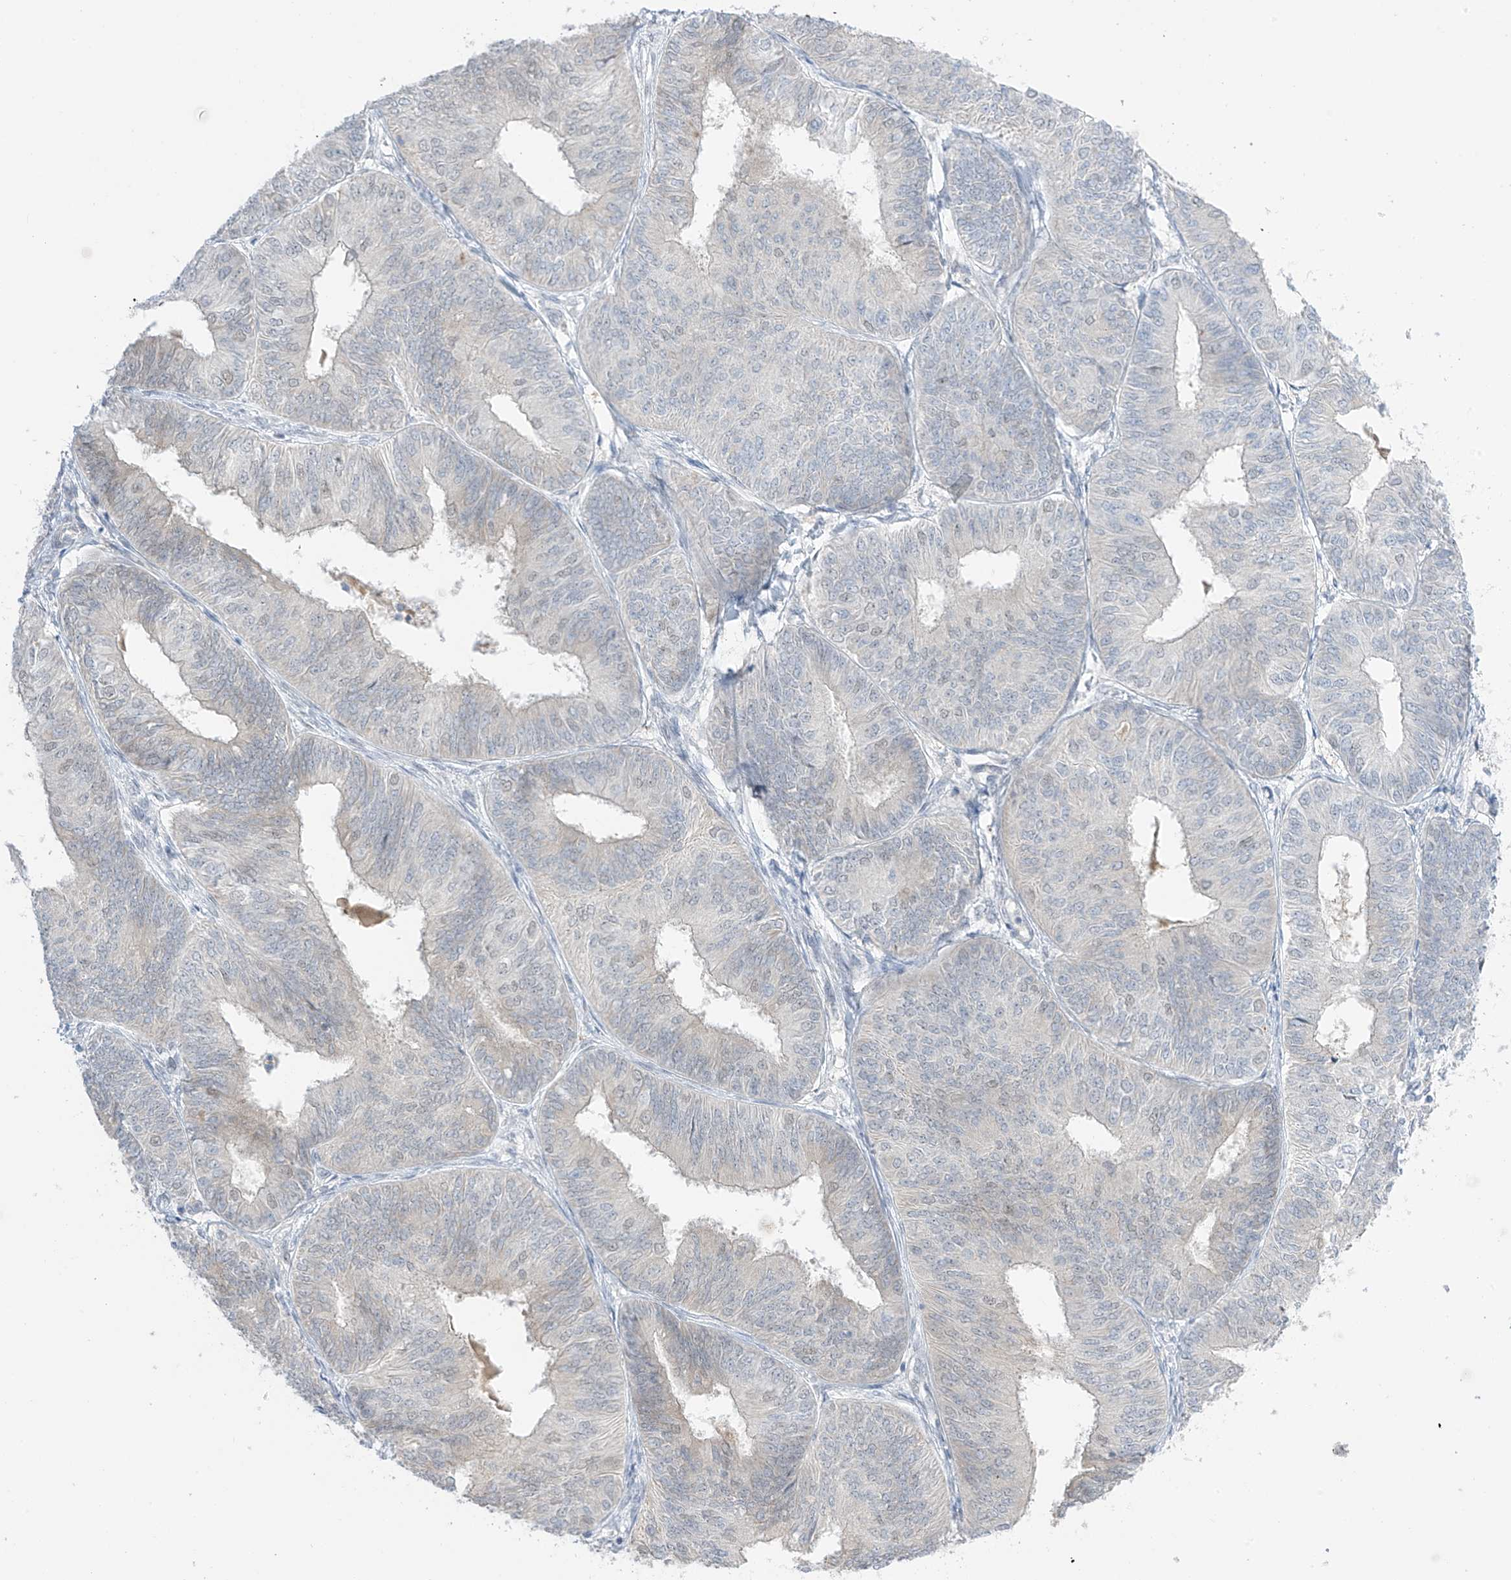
{"staining": {"intensity": "negative", "quantity": "none", "location": "none"}, "tissue": "endometrial cancer", "cell_type": "Tumor cells", "image_type": "cancer", "snomed": [{"axis": "morphology", "description": "Adenocarcinoma, NOS"}, {"axis": "topography", "description": "Endometrium"}], "caption": "This photomicrograph is of adenocarcinoma (endometrial) stained with immunohistochemistry (IHC) to label a protein in brown with the nuclei are counter-stained blue. There is no staining in tumor cells.", "gene": "ASPRV1", "patient": {"sex": "female", "age": 58}}